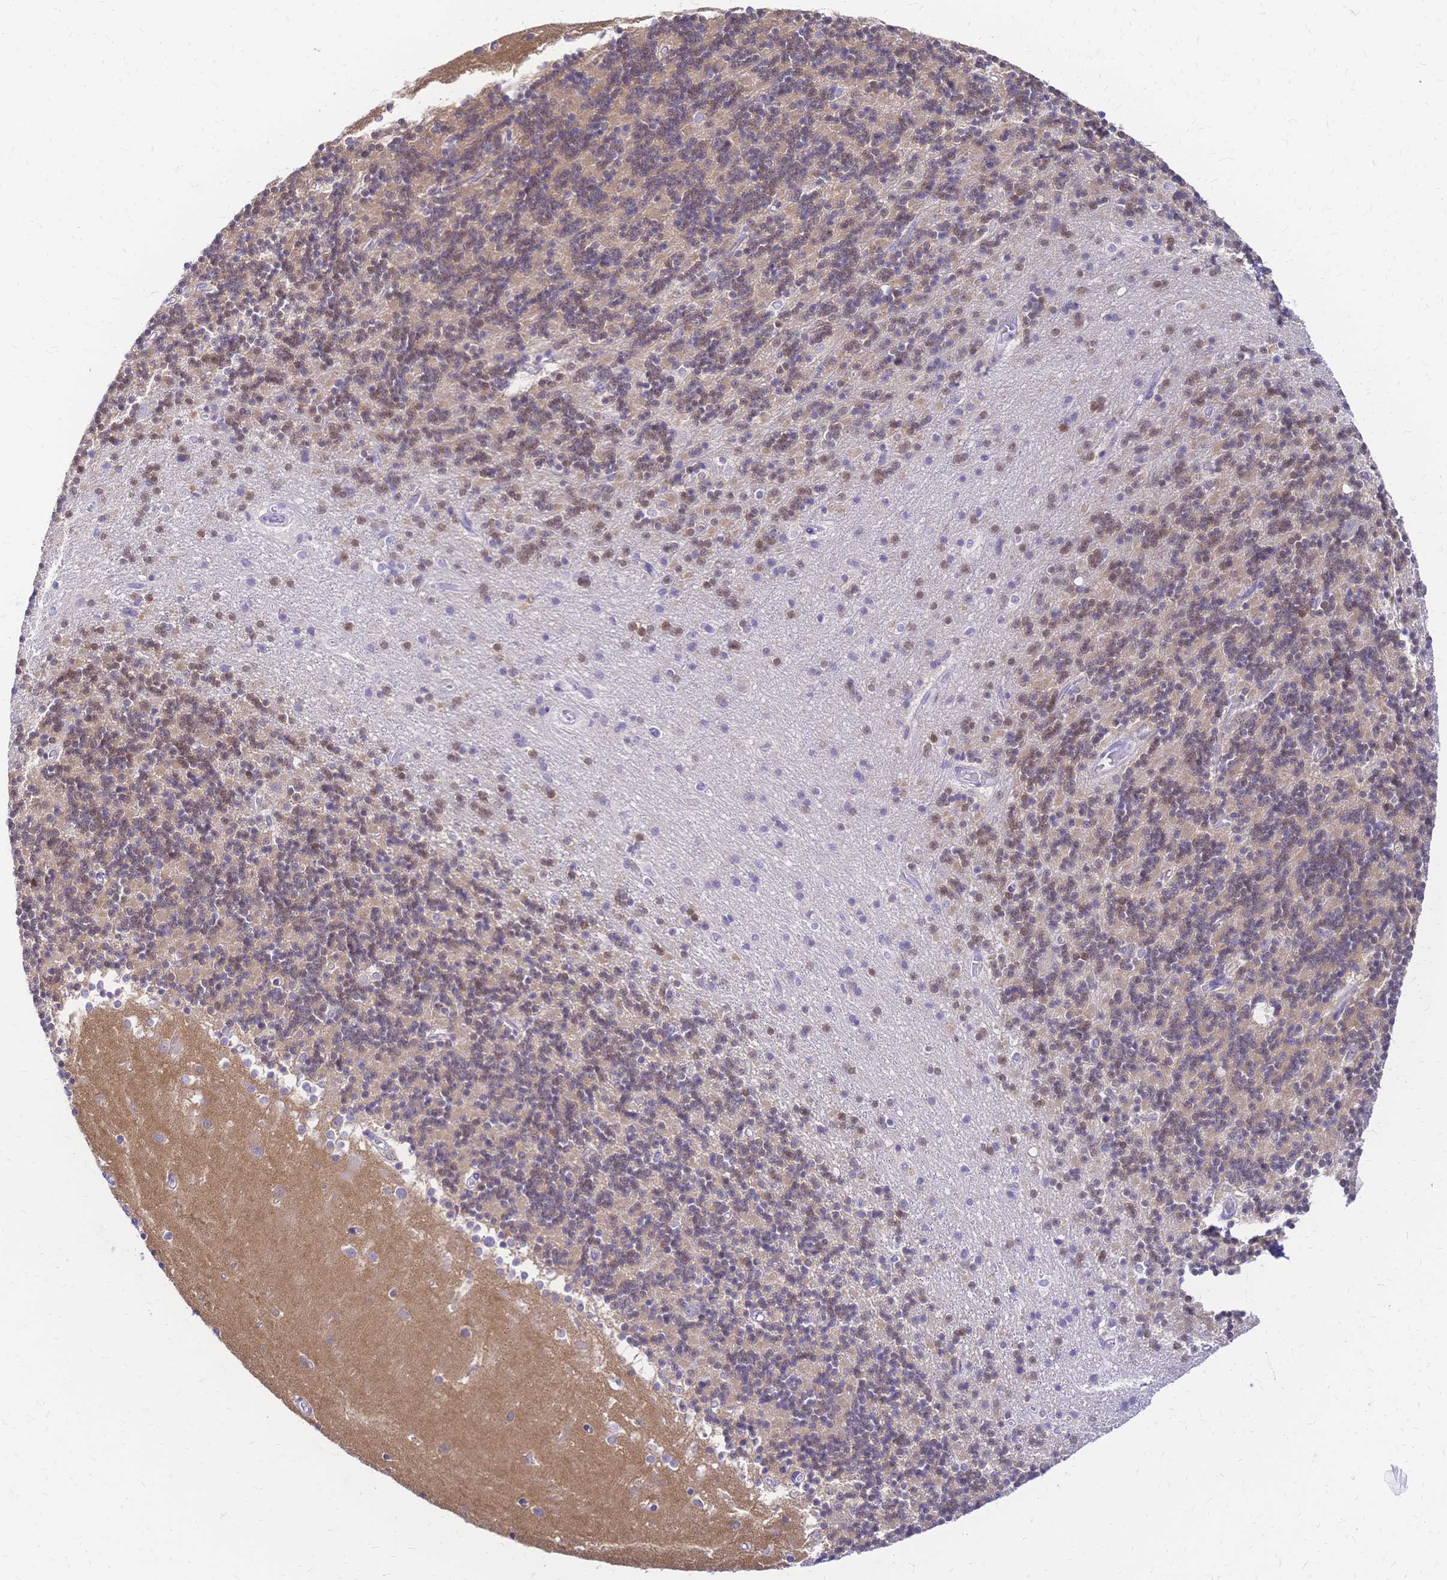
{"staining": {"intensity": "weak", "quantity": "25%-75%", "location": "cytoplasmic/membranous"}, "tissue": "cerebellum", "cell_type": "Cells in granular layer", "image_type": "normal", "snomed": [{"axis": "morphology", "description": "Normal tissue, NOS"}, {"axis": "topography", "description": "Cerebellum"}], "caption": "High-magnification brightfield microscopy of normal cerebellum stained with DAB (brown) and counterstained with hematoxylin (blue). cells in granular layer exhibit weak cytoplasmic/membranous staining is appreciated in about25%-75% of cells.", "gene": "GRB7", "patient": {"sex": "male", "age": 54}}